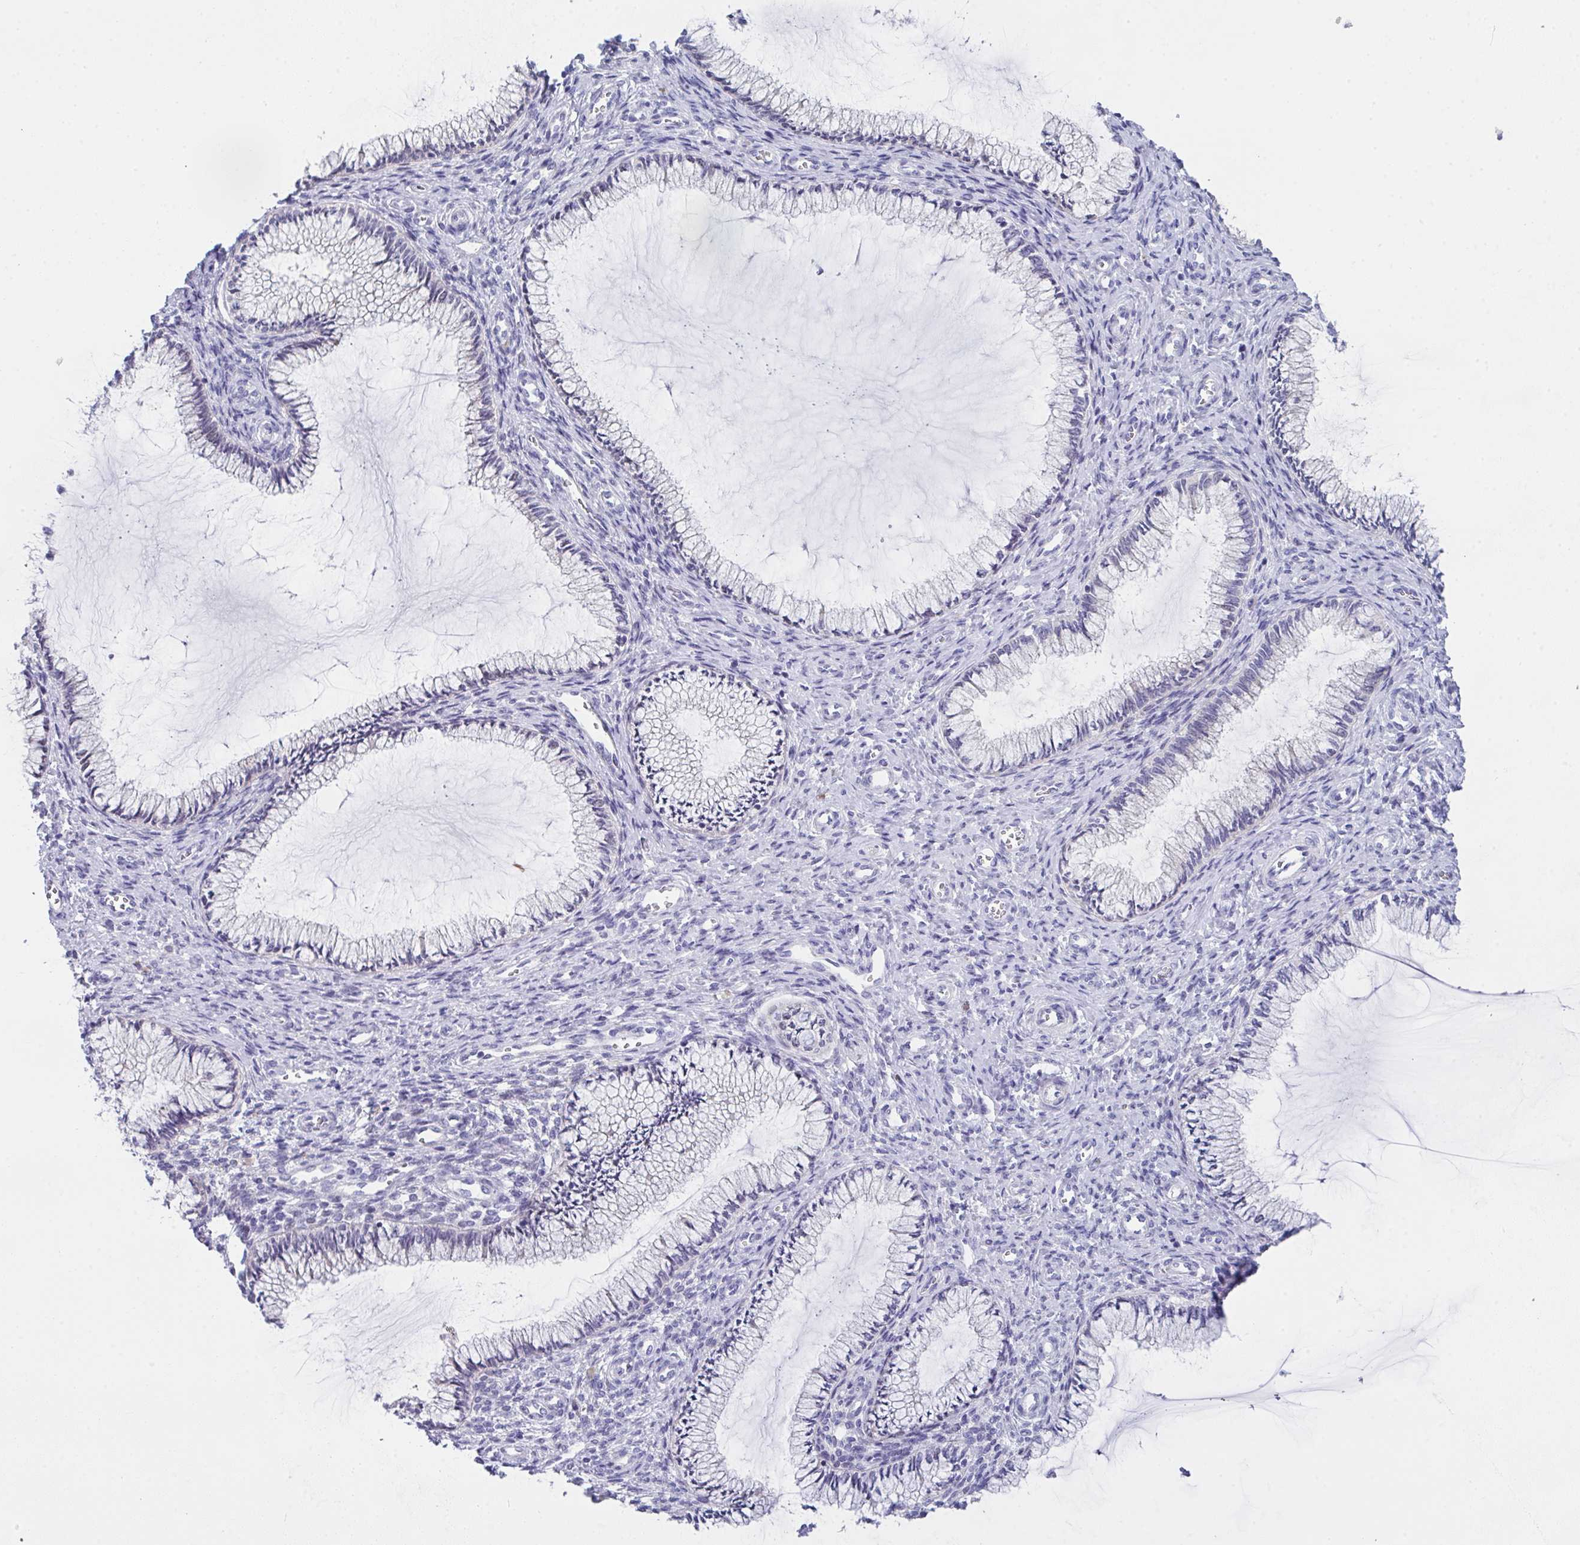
{"staining": {"intensity": "negative", "quantity": "none", "location": "none"}, "tissue": "cervix", "cell_type": "Glandular cells", "image_type": "normal", "snomed": [{"axis": "morphology", "description": "Normal tissue, NOS"}, {"axis": "topography", "description": "Cervix"}], "caption": "Immunohistochemistry micrograph of benign cervix: human cervix stained with DAB (3,3'-diaminobenzidine) displays no significant protein positivity in glandular cells.", "gene": "FBXO47", "patient": {"sex": "female", "age": 24}}